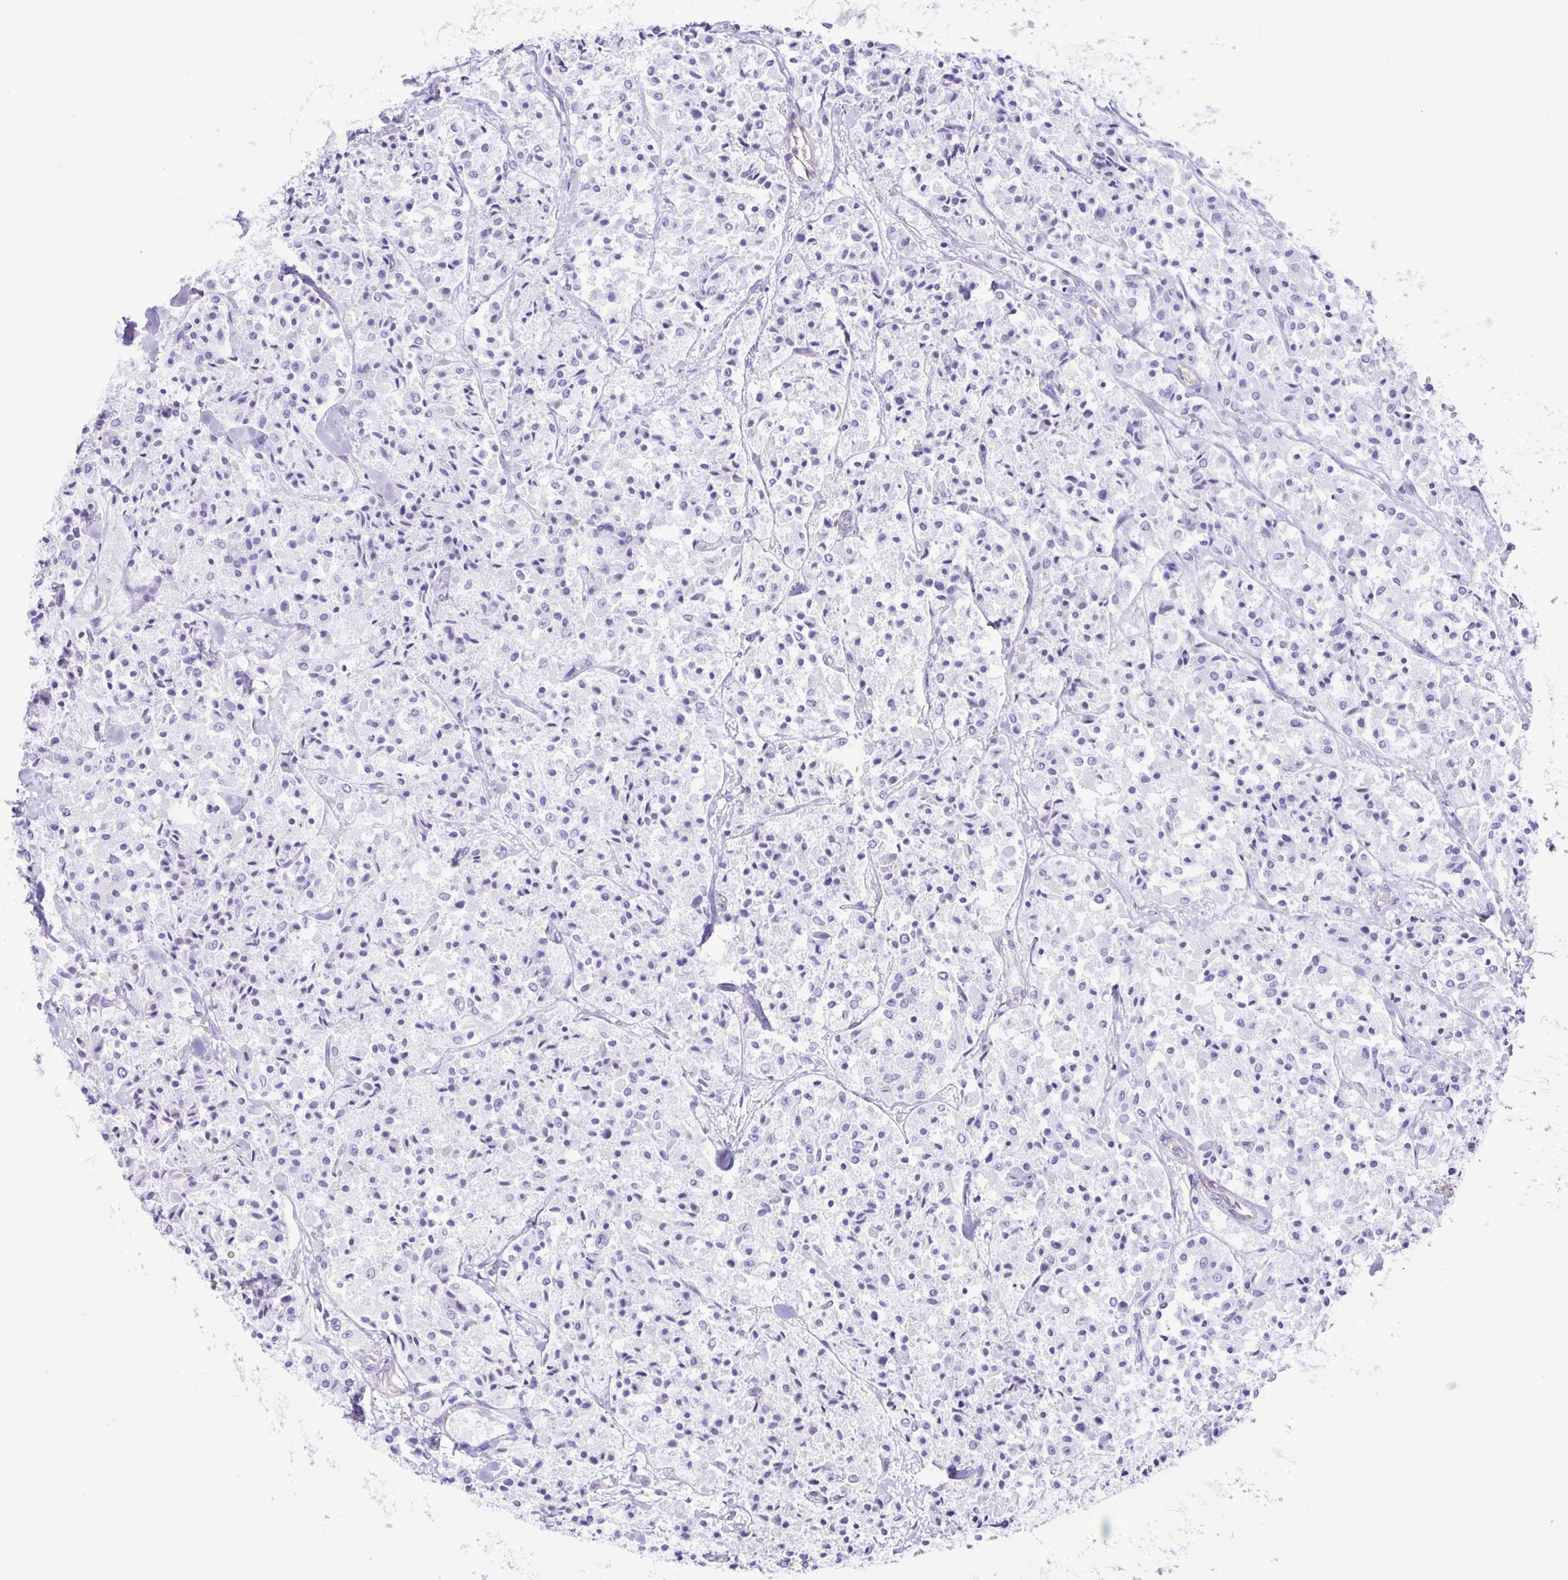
{"staining": {"intensity": "negative", "quantity": "none", "location": "none"}, "tissue": "carcinoid", "cell_type": "Tumor cells", "image_type": "cancer", "snomed": [{"axis": "morphology", "description": "Carcinoid, malignant, NOS"}, {"axis": "topography", "description": "Lung"}], "caption": "Human carcinoid stained for a protein using immunohistochemistry reveals no positivity in tumor cells.", "gene": "CYP11B1", "patient": {"sex": "male", "age": 71}}